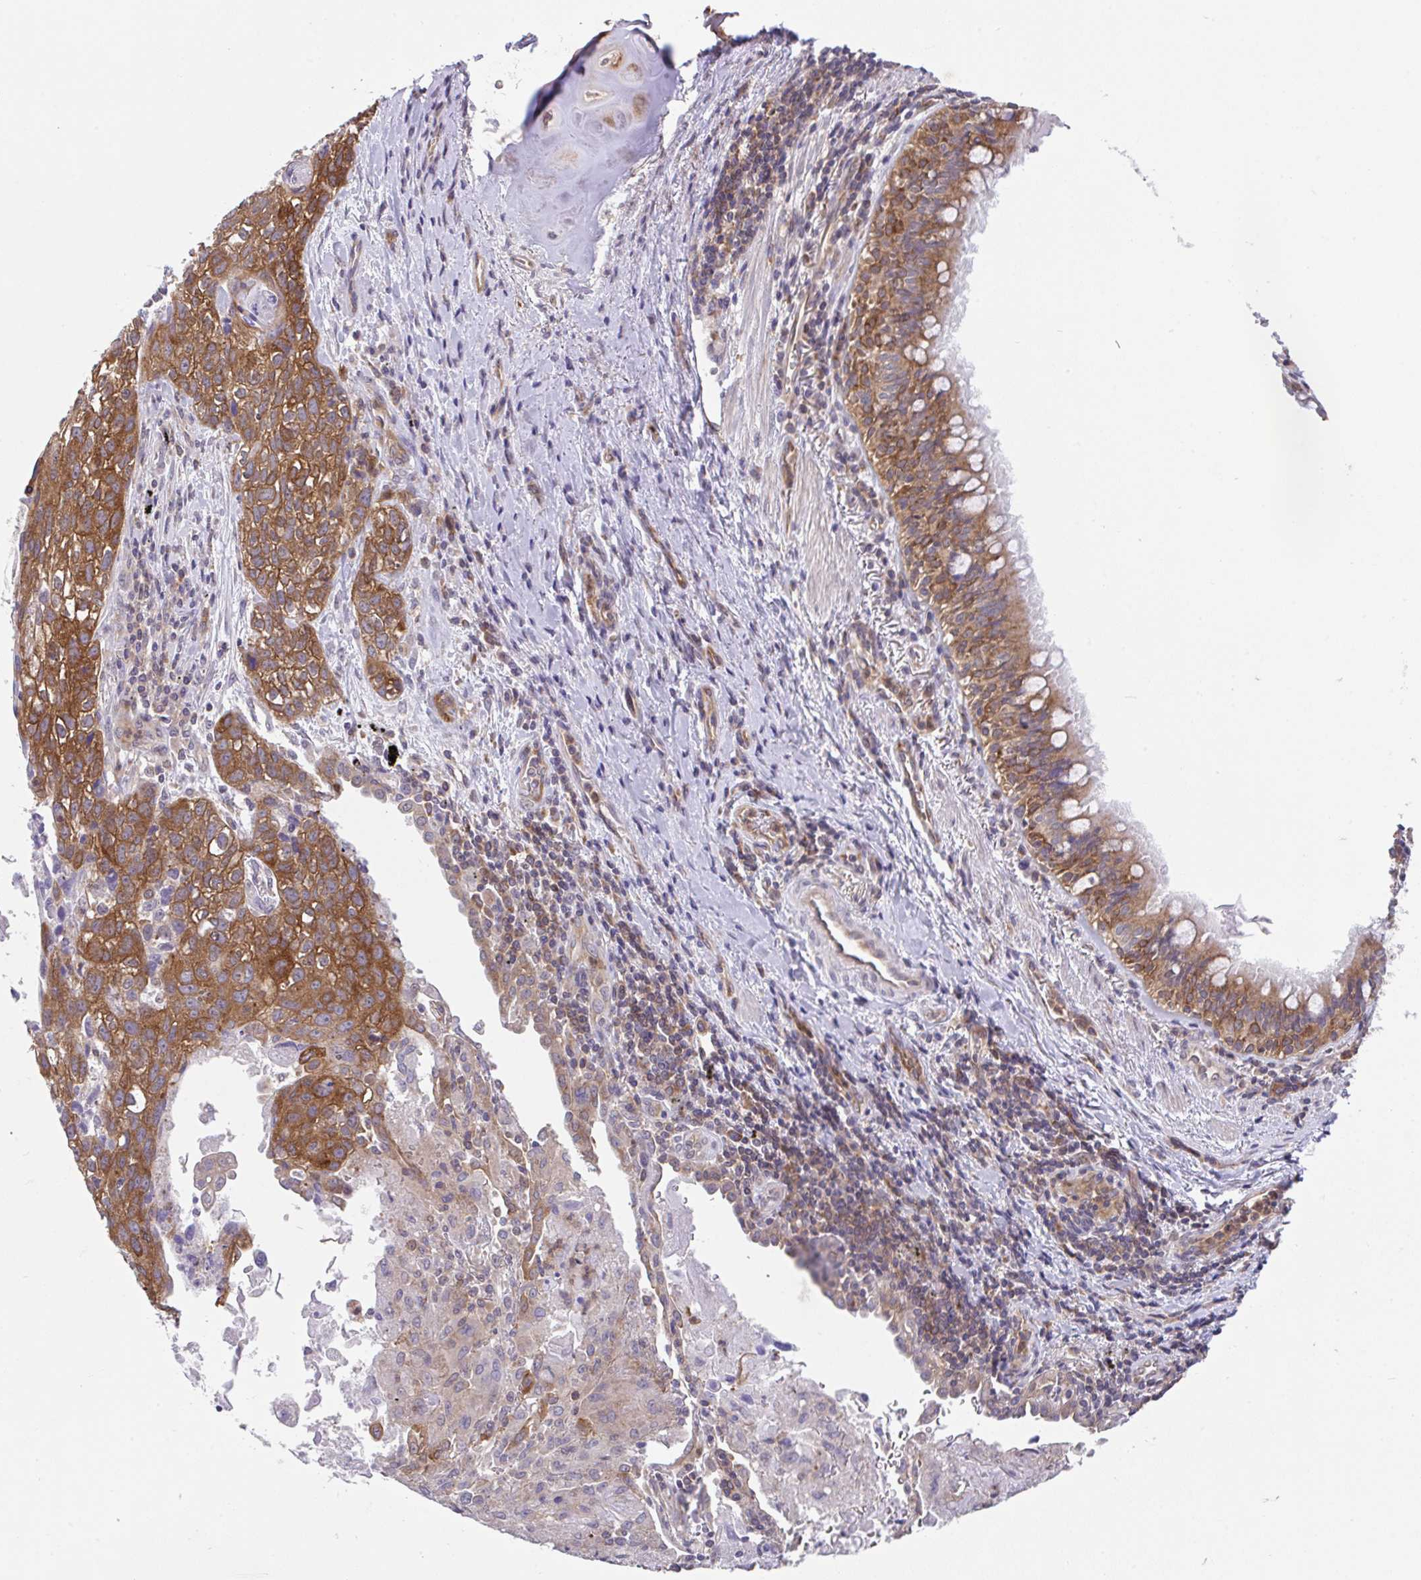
{"staining": {"intensity": "moderate", "quantity": ">75%", "location": "cytoplasmic/membranous"}, "tissue": "lung cancer", "cell_type": "Tumor cells", "image_type": "cancer", "snomed": [{"axis": "morphology", "description": "Squamous cell carcinoma, NOS"}, {"axis": "topography", "description": "Lung"}], "caption": "About >75% of tumor cells in human lung squamous cell carcinoma show moderate cytoplasmic/membranous protein expression as visualized by brown immunohistochemical staining.", "gene": "RALBP1", "patient": {"sex": "male", "age": 74}}